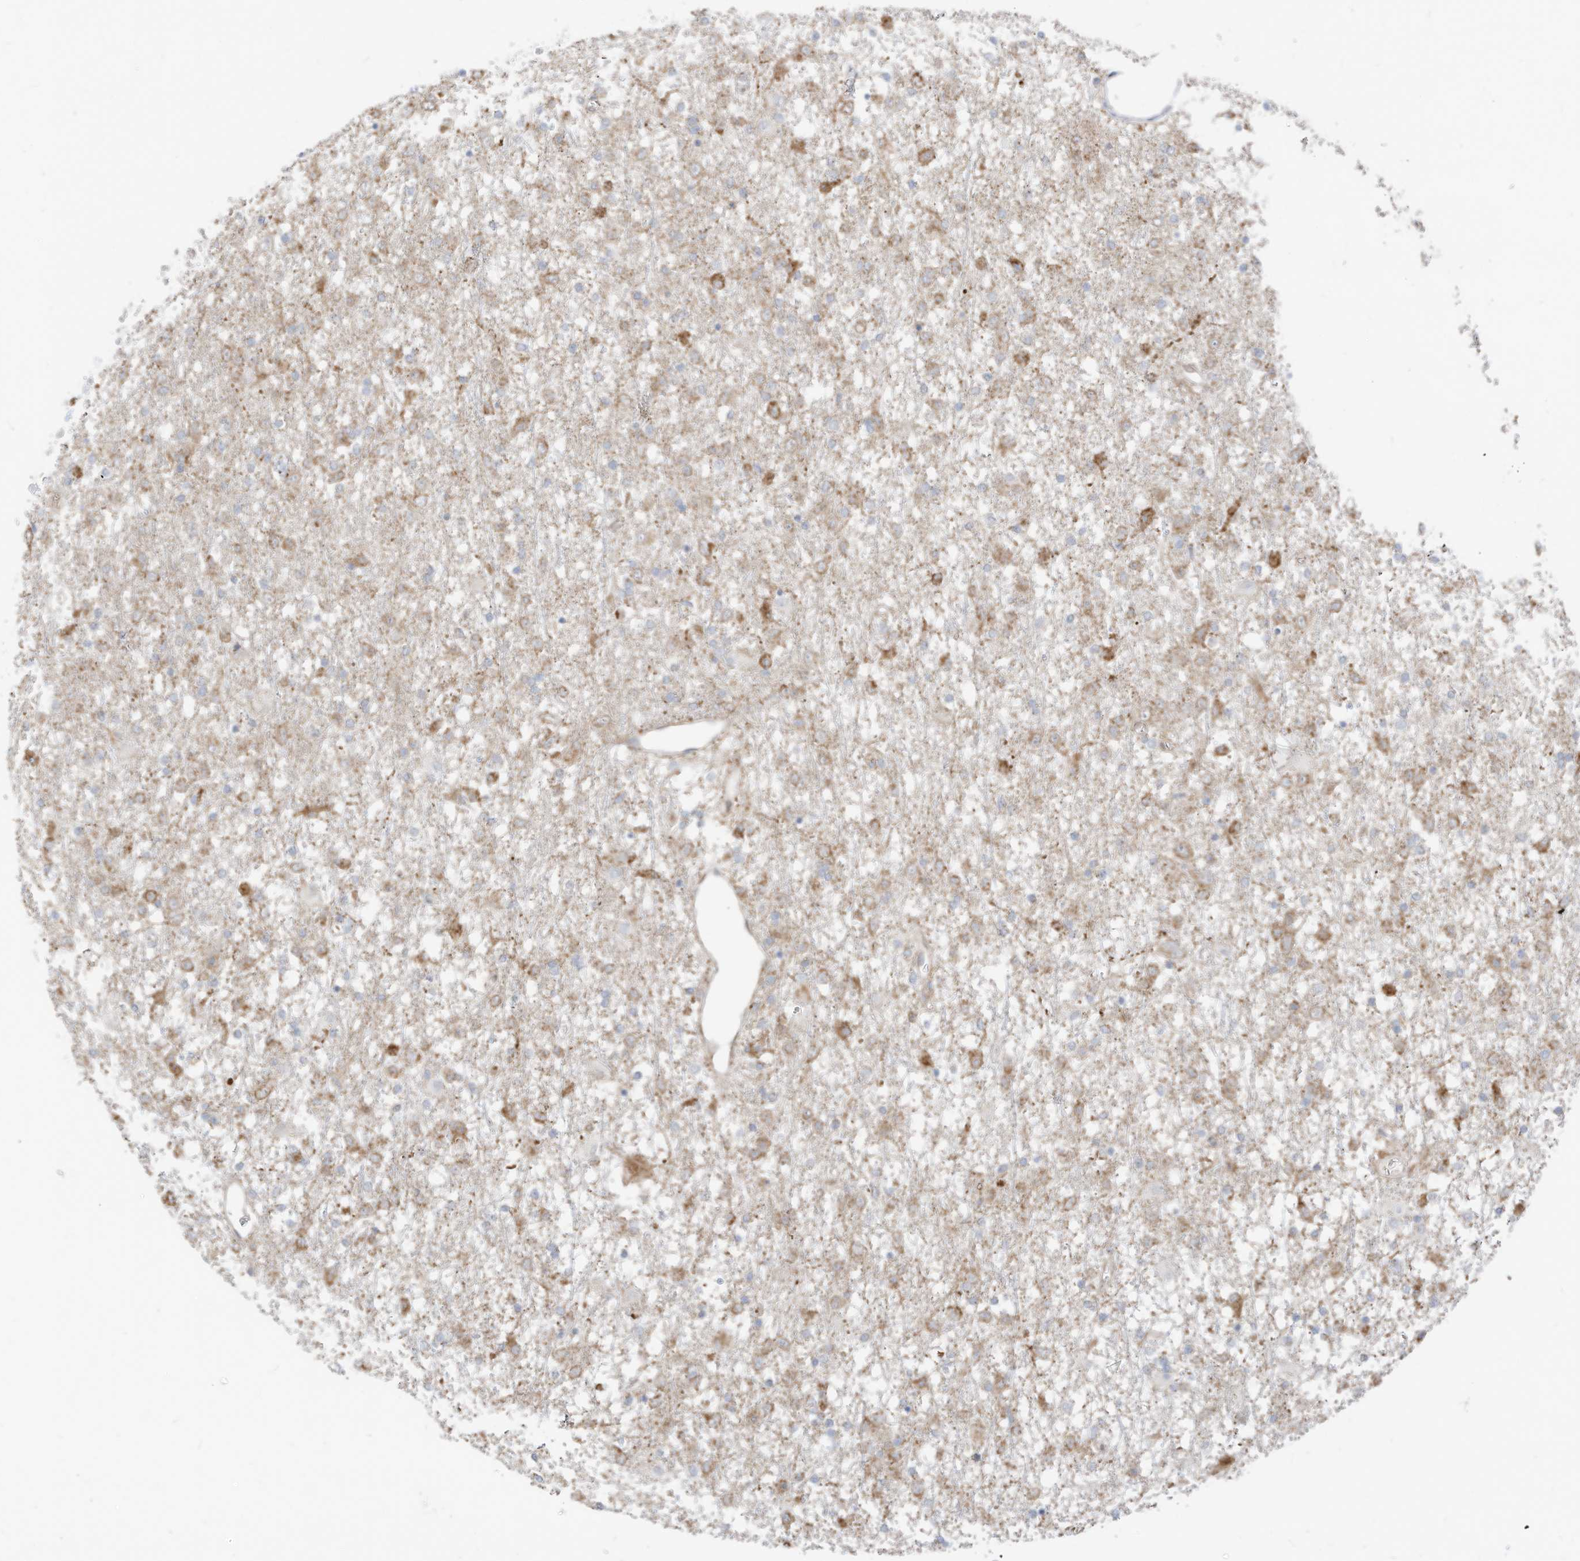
{"staining": {"intensity": "moderate", "quantity": "25%-75%", "location": "cytoplasmic/membranous"}, "tissue": "glioma", "cell_type": "Tumor cells", "image_type": "cancer", "snomed": [{"axis": "morphology", "description": "Glioma, malignant, Low grade"}, {"axis": "topography", "description": "Brain"}], "caption": "The image demonstrates staining of glioma, revealing moderate cytoplasmic/membranous protein staining (brown color) within tumor cells.", "gene": "MTUS2", "patient": {"sex": "male", "age": 65}}